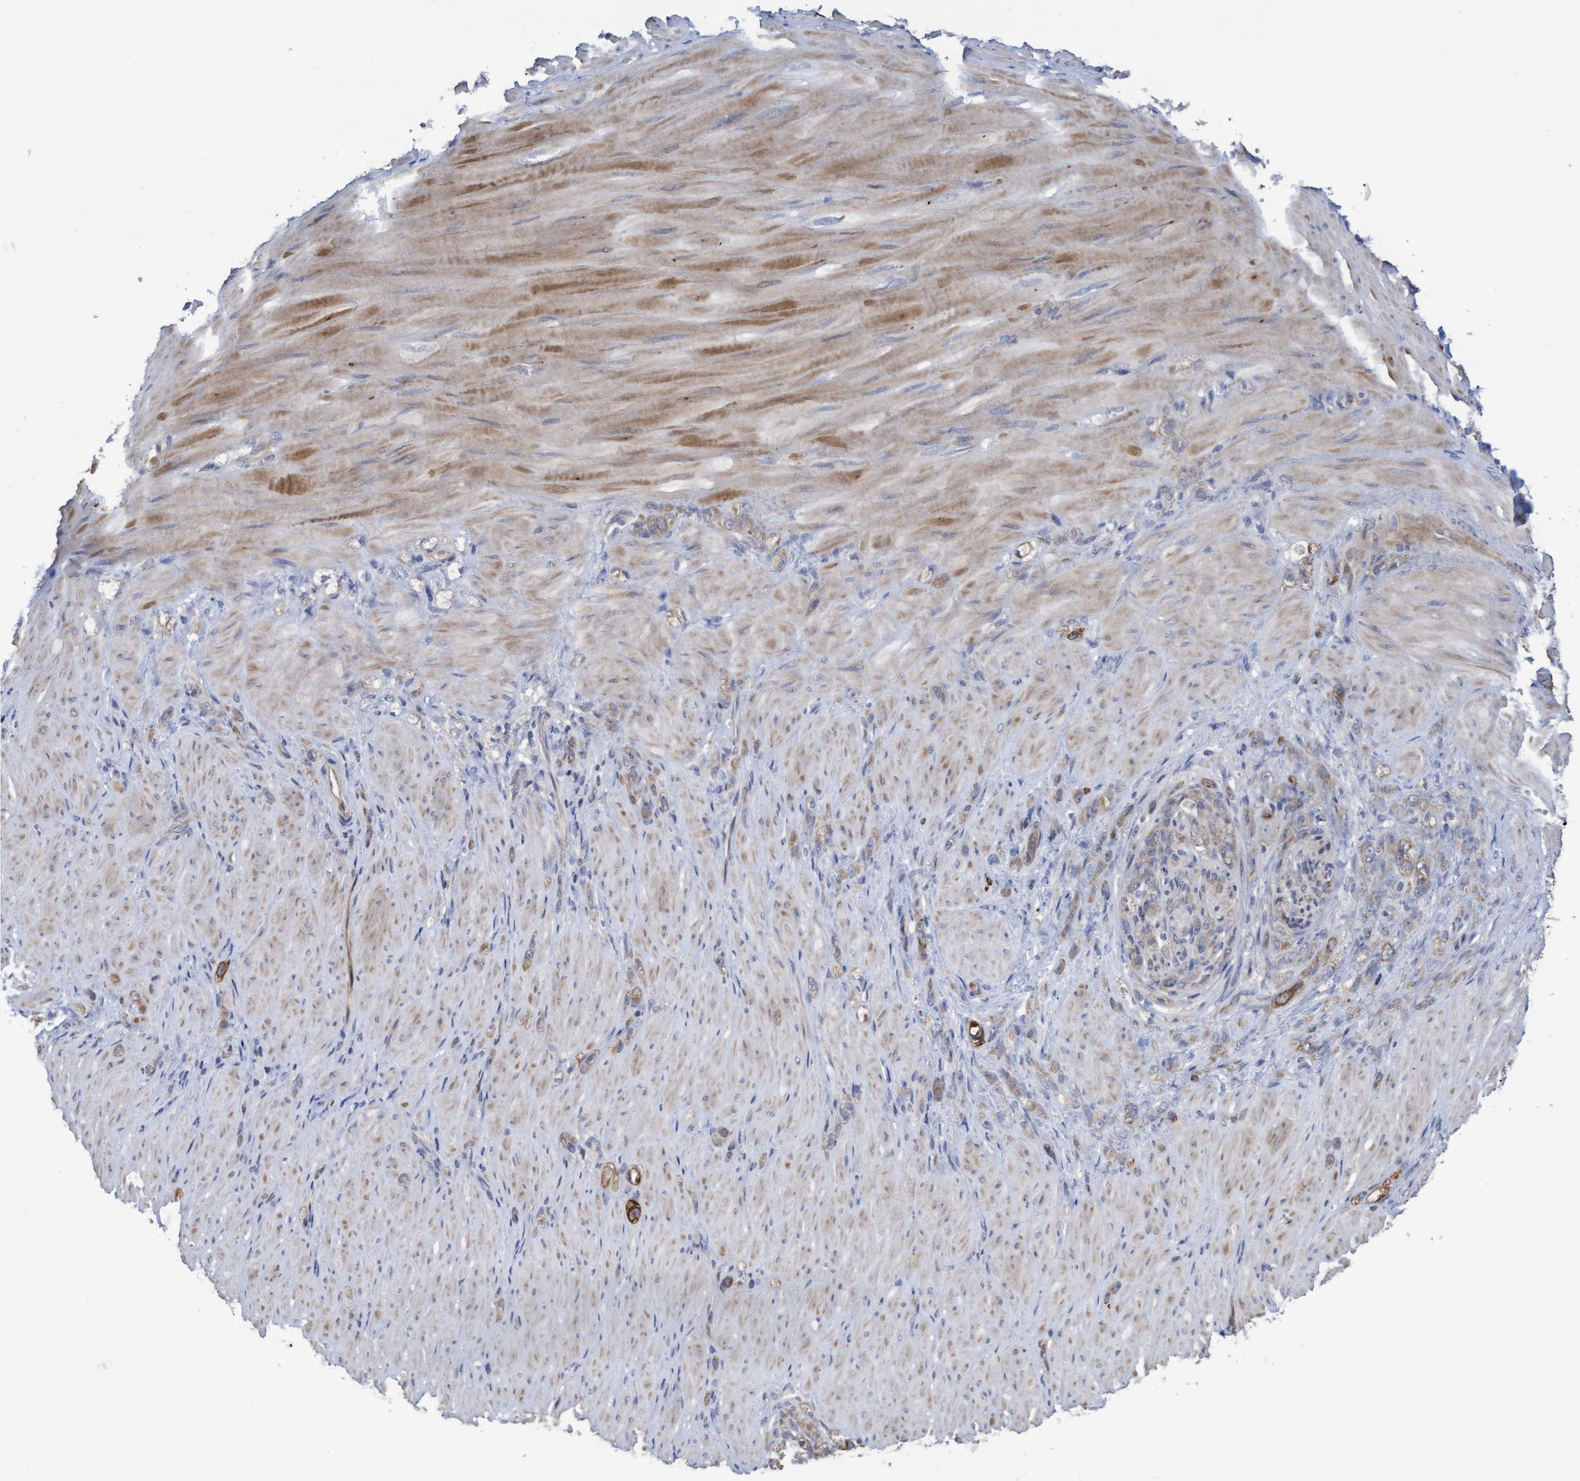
{"staining": {"intensity": "weak", "quantity": "<25%", "location": "cytoplasmic/membranous"}, "tissue": "stomach cancer", "cell_type": "Tumor cells", "image_type": "cancer", "snomed": [{"axis": "morphology", "description": "Normal tissue, NOS"}, {"axis": "morphology", "description": "Adenocarcinoma, NOS"}, {"axis": "topography", "description": "Stomach"}], "caption": "There is no significant staining in tumor cells of stomach cancer. (IHC, brightfield microscopy, high magnification).", "gene": "KRT24", "patient": {"sex": "male", "age": 82}}